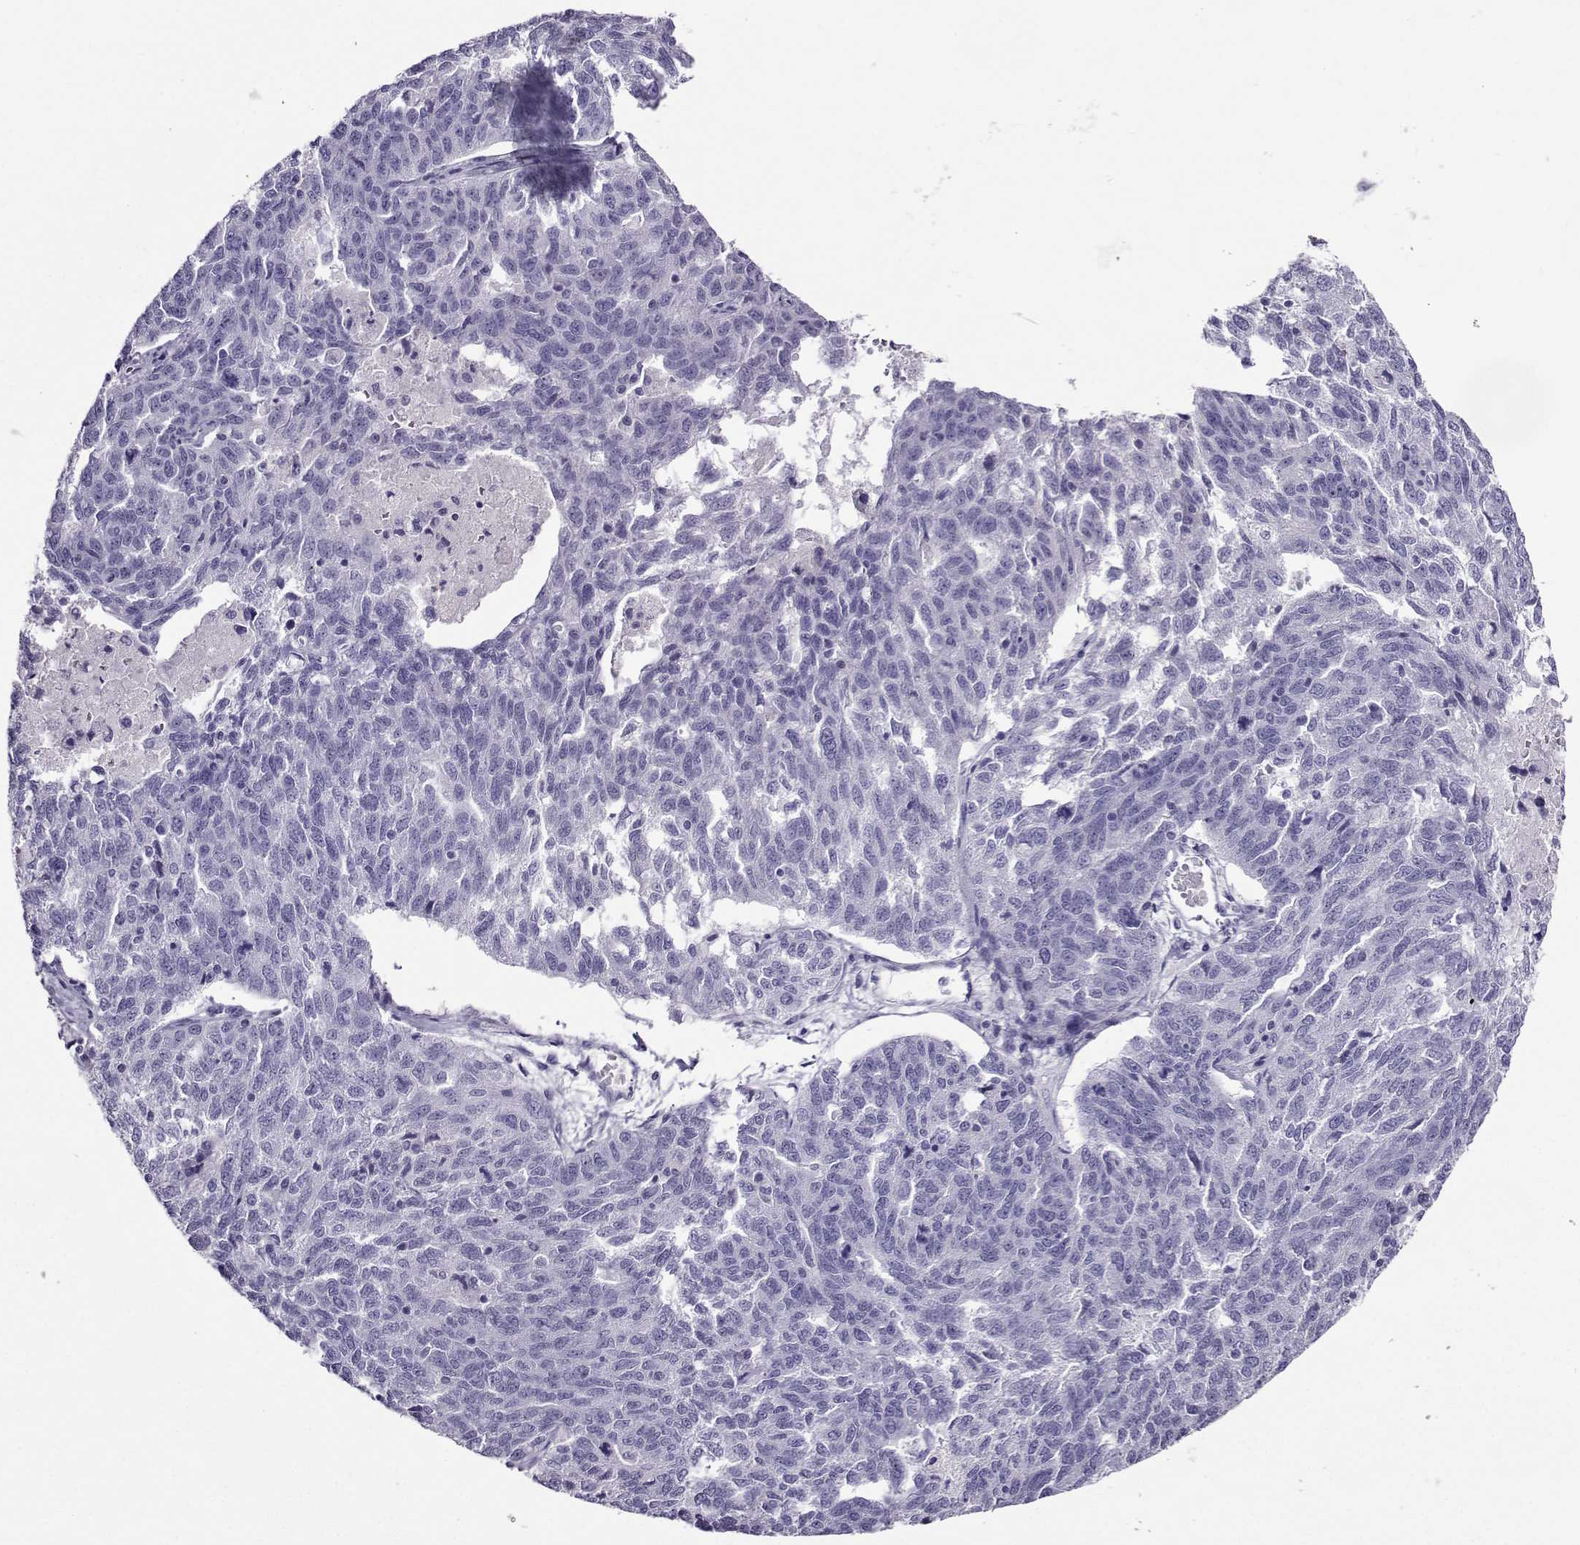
{"staining": {"intensity": "negative", "quantity": "none", "location": "none"}, "tissue": "ovarian cancer", "cell_type": "Tumor cells", "image_type": "cancer", "snomed": [{"axis": "morphology", "description": "Cystadenocarcinoma, serous, NOS"}, {"axis": "topography", "description": "Ovary"}], "caption": "Tumor cells show no significant expression in serous cystadenocarcinoma (ovarian).", "gene": "CRYBB1", "patient": {"sex": "female", "age": 71}}